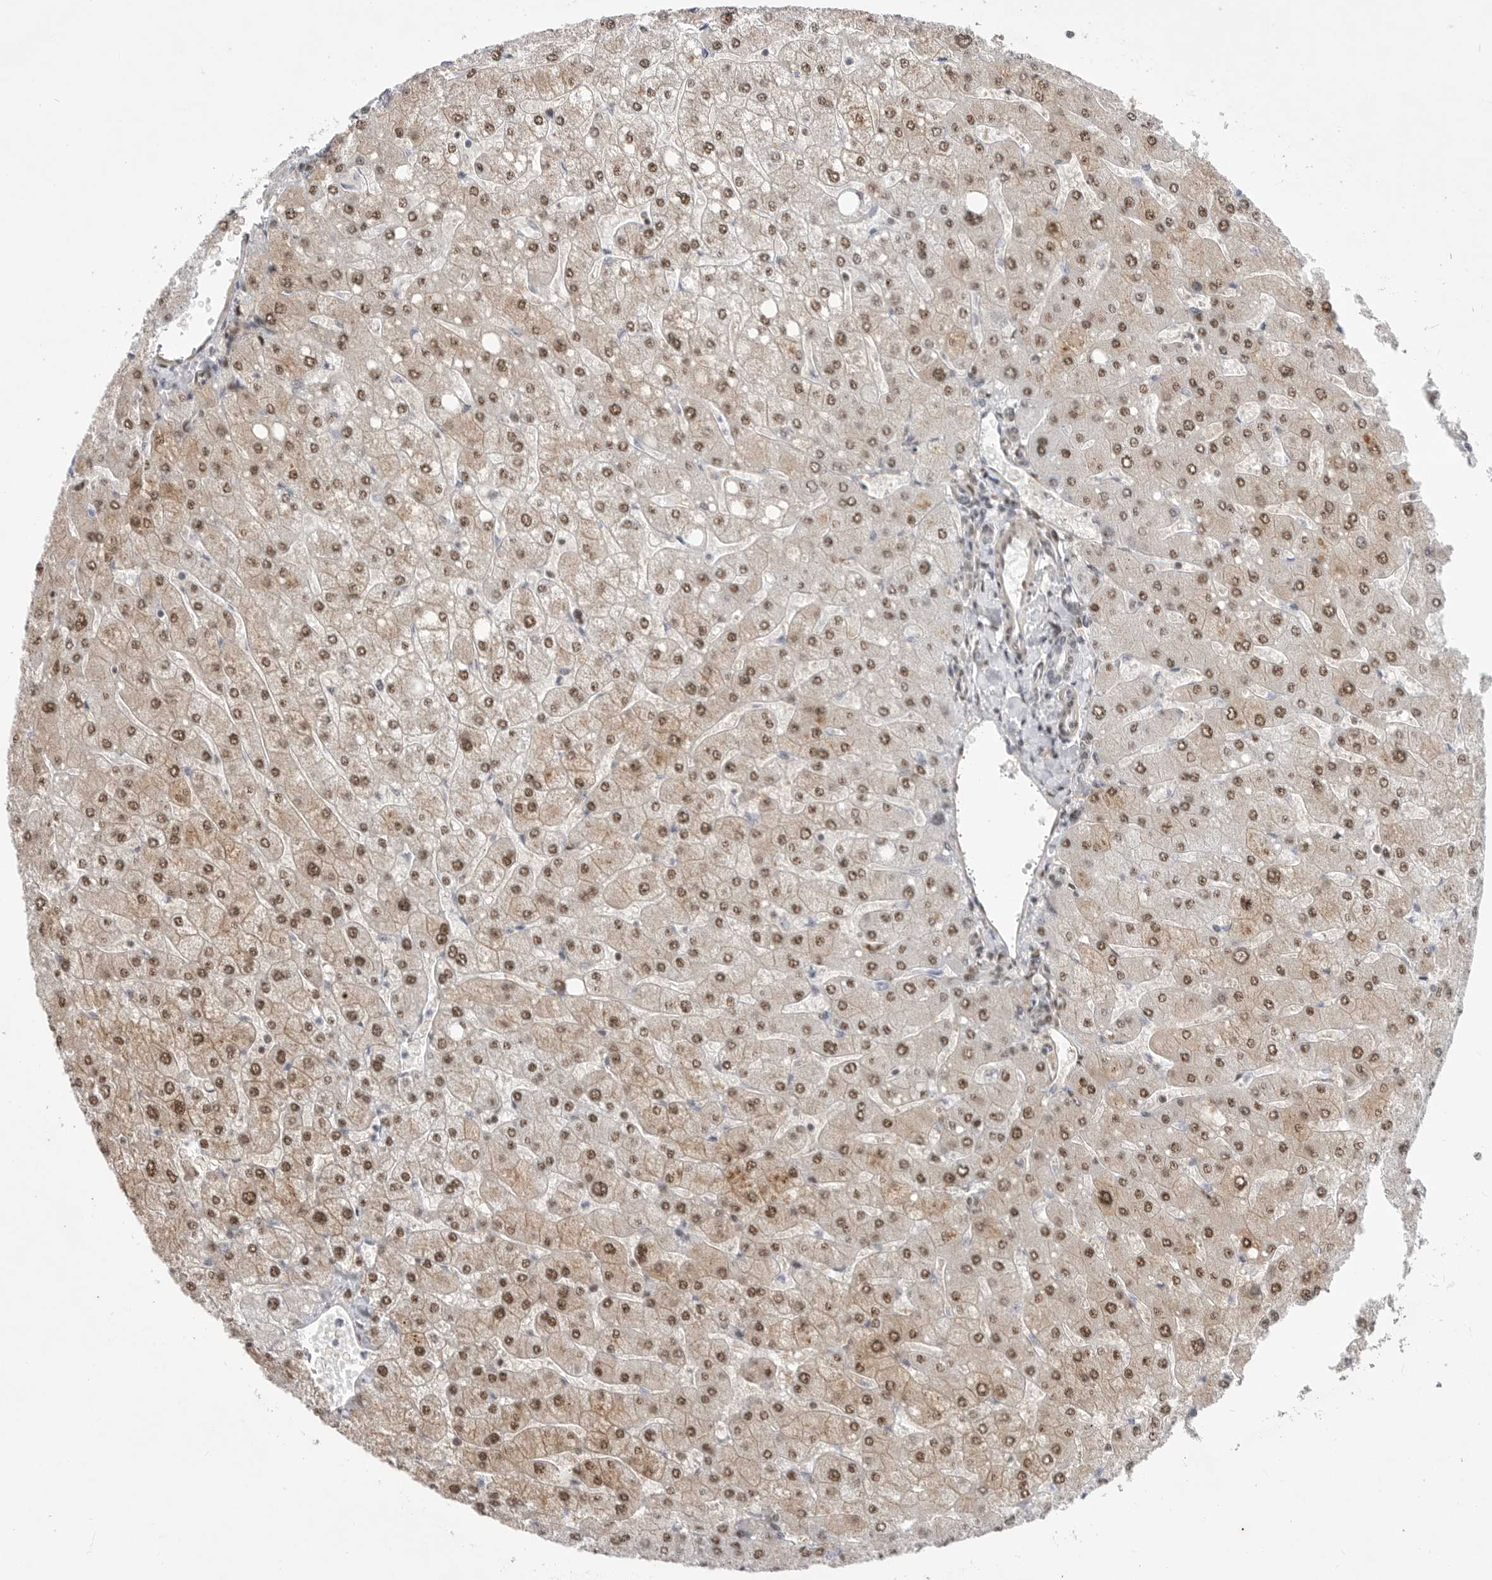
{"staining": {"intensity": "weak", "quantity": "<25%", "location": "nuclear"}, "tissue": "liver", "cell_type": "Cholangiocytes", "image_type": "normal", "snomed": [{"axis": "morphology", "description": "Normal tissue, NOS"}, {"axis": "topography", "description": "Liver"}], "caption": "Cholangiocytes show no significant positivity in benign liver. (DAB (3,3'-diaminobenzidine) immunohistochemistry, high magnification).", "gene": "GPATCH2", "patient": {"sex": "male", "age": 55}}